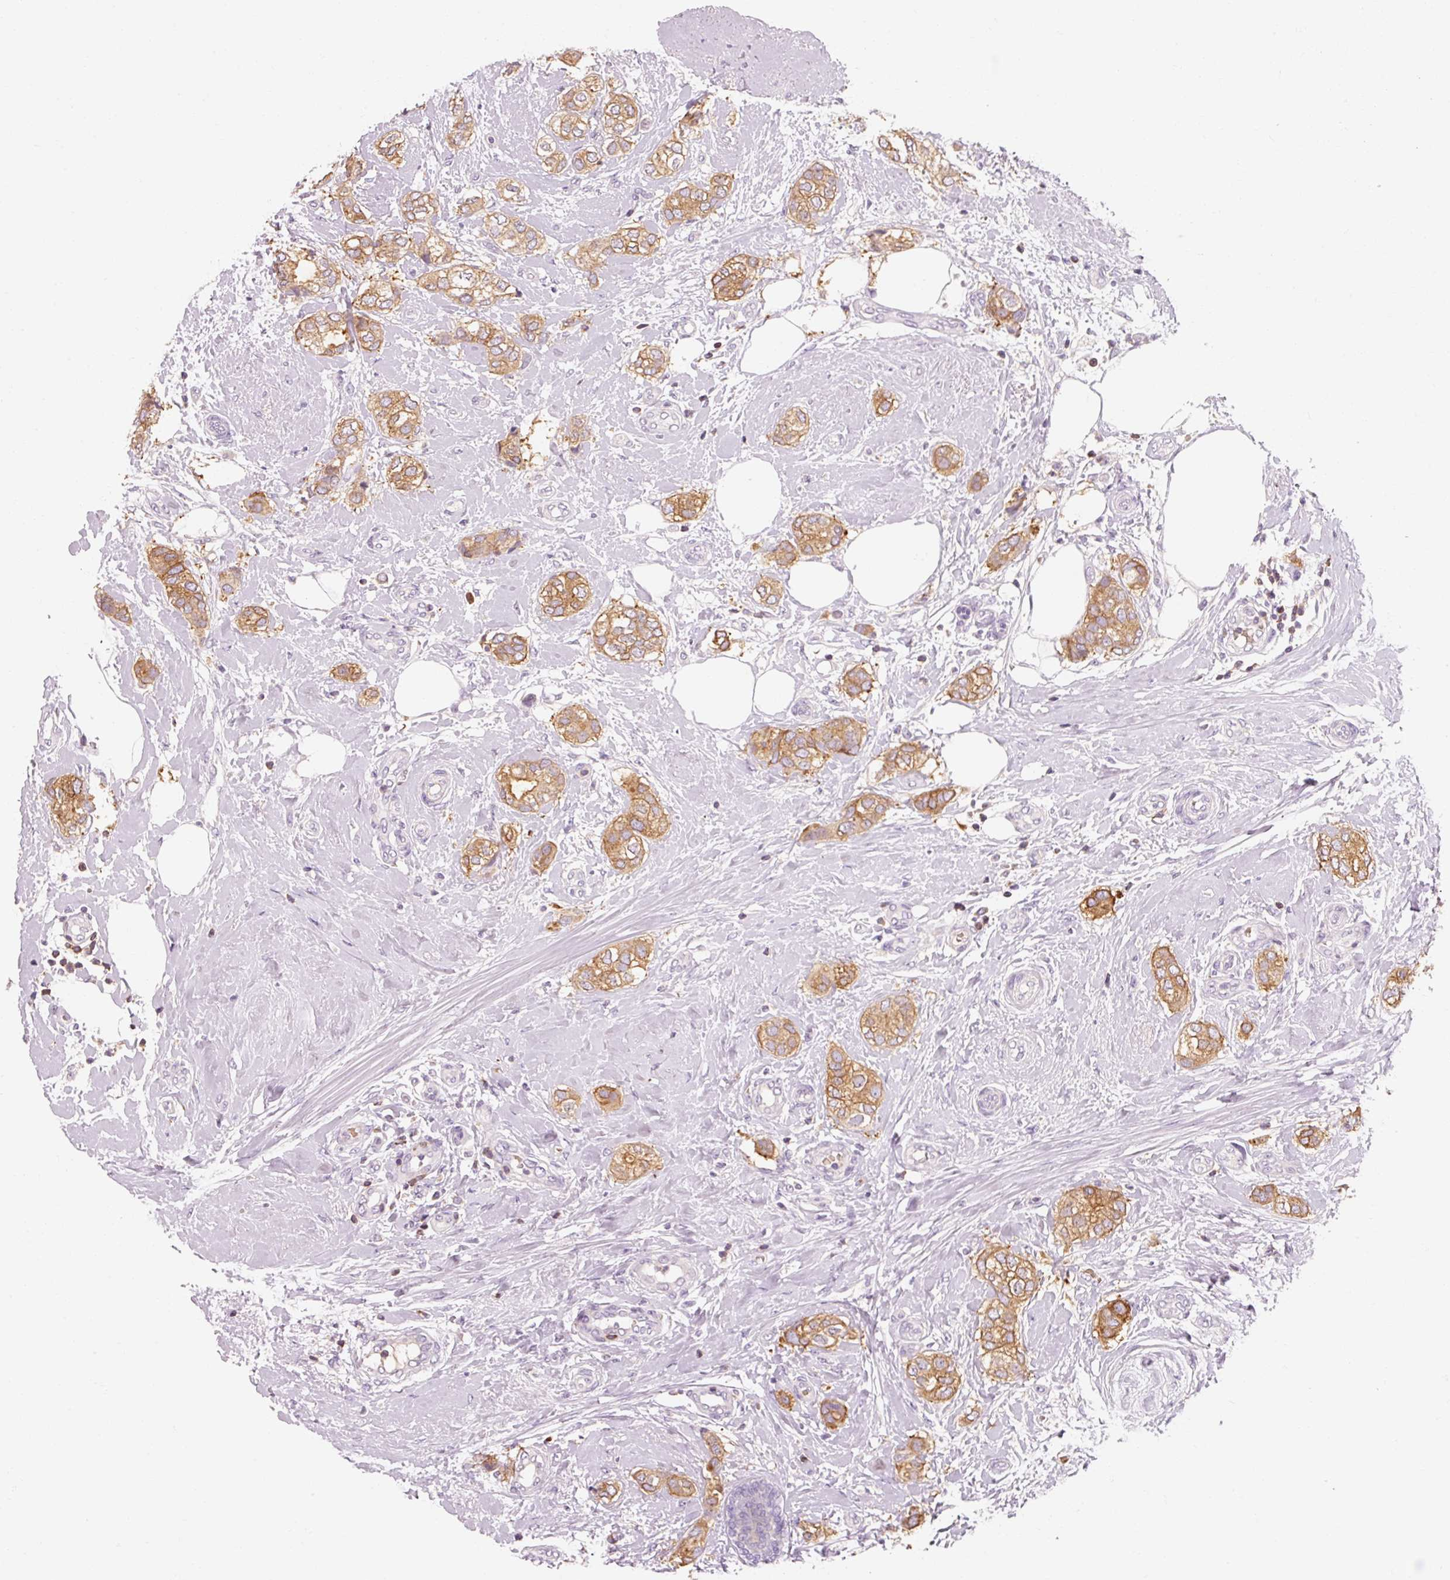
{"staining": {"intensity": "moderate", "quantity": ">75%", "location": "cytoplasmic/membranous"}, "tissue": "breast cancer", "cell_type": "Tumor cells", "image_type": "cancer", "snomed": [{"axis": "morphology", "description": "Duct carcinoma"}, {"axis": "topography", "description": "Breast"}], "caption": "Breast cancer stained for a protein shows moderate cytoplasmic/membranous positivity in tumor cells. The staining was performed using DAB (3,3'-diaminobenzidine) to visualize the protein expression in brown, while the nuclei were stained in blue with hematoxylin (Magnification: 20x).", "gene": "OR8K1", "patient": {"sex": "female", "age": 73}}